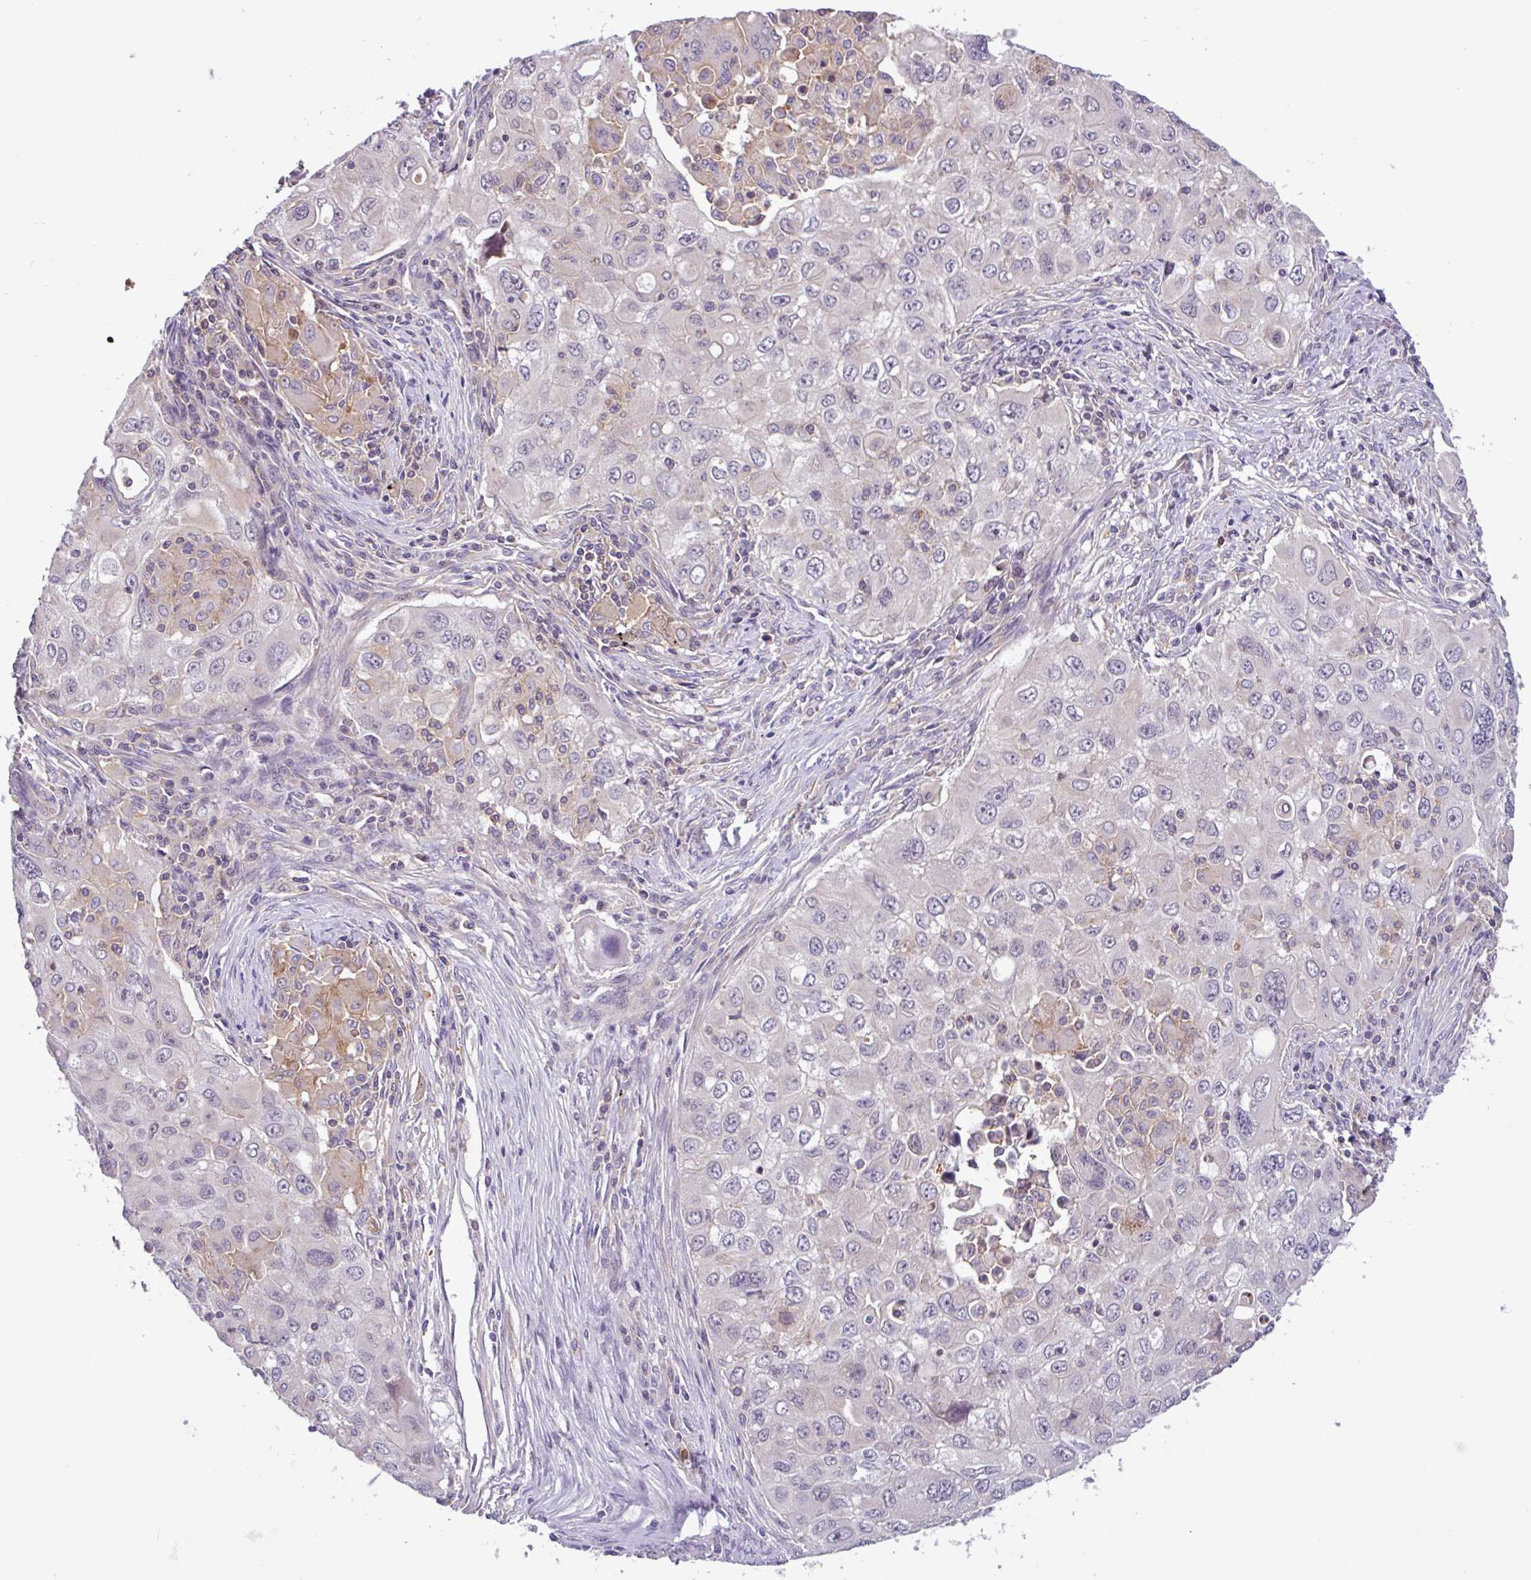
{"staining": {"intensity": "negative", "quantity": "none", "location": "none"}, "tissue": "lung cancer", "cell_type": "Tumor cells", "image_type": "cancer", "snomed": [{"axis": "morphology", "description": "Adenocarcinoma, NOS"}, {"axis": "morphology", "description": "Adenocarcinoma, metastatic, NOS"}, {"axis": "topography", "description": "Lymph node"}, {"axis": "topography", "description": "Lung"}], "caption": "This is an immunohistochemistry (IHC) micrograph of human metastatic adenocarcinoma (lung). There is no expression in tumor cells.", "gene": "ACTR3", "patient": {"sex": "female", "age": 42}}